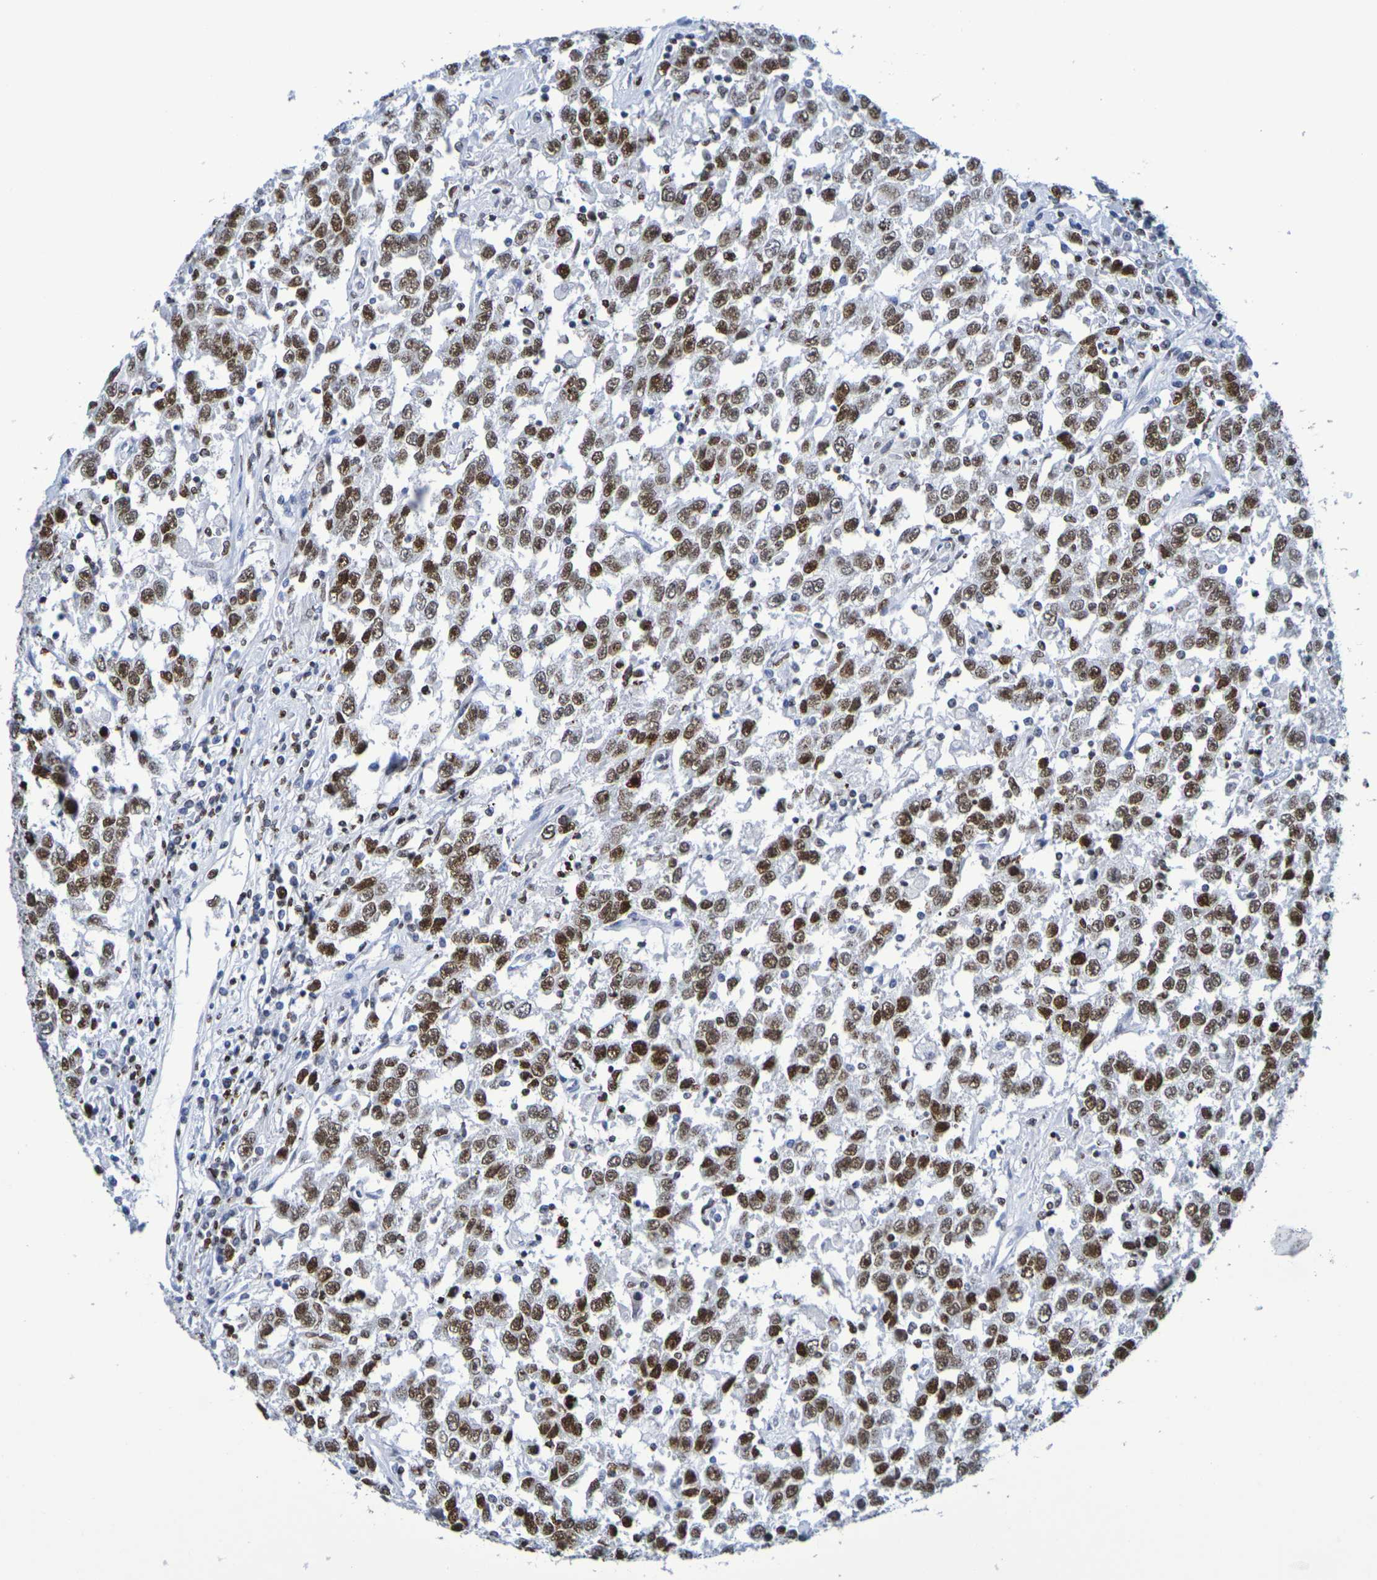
{"staining": {"intensity": "moderate", "quantity": ">75%", "location": "nuclear"}, "tissue": "testis cancer", "cell_type": "Tumor cells", "image_type": "cancer", "snomed": [{"axis": "morphology", "description": "Seminoma, NOS"}, {"axis": "topography", "description": "Testis"}], "caption": "The immunohistochemical stain shows moderate nuclear staining in tumor cells of seminoma (testis) tissue.", "gene": "H1-5", "patient": {"sex": "male", "age": 41}}